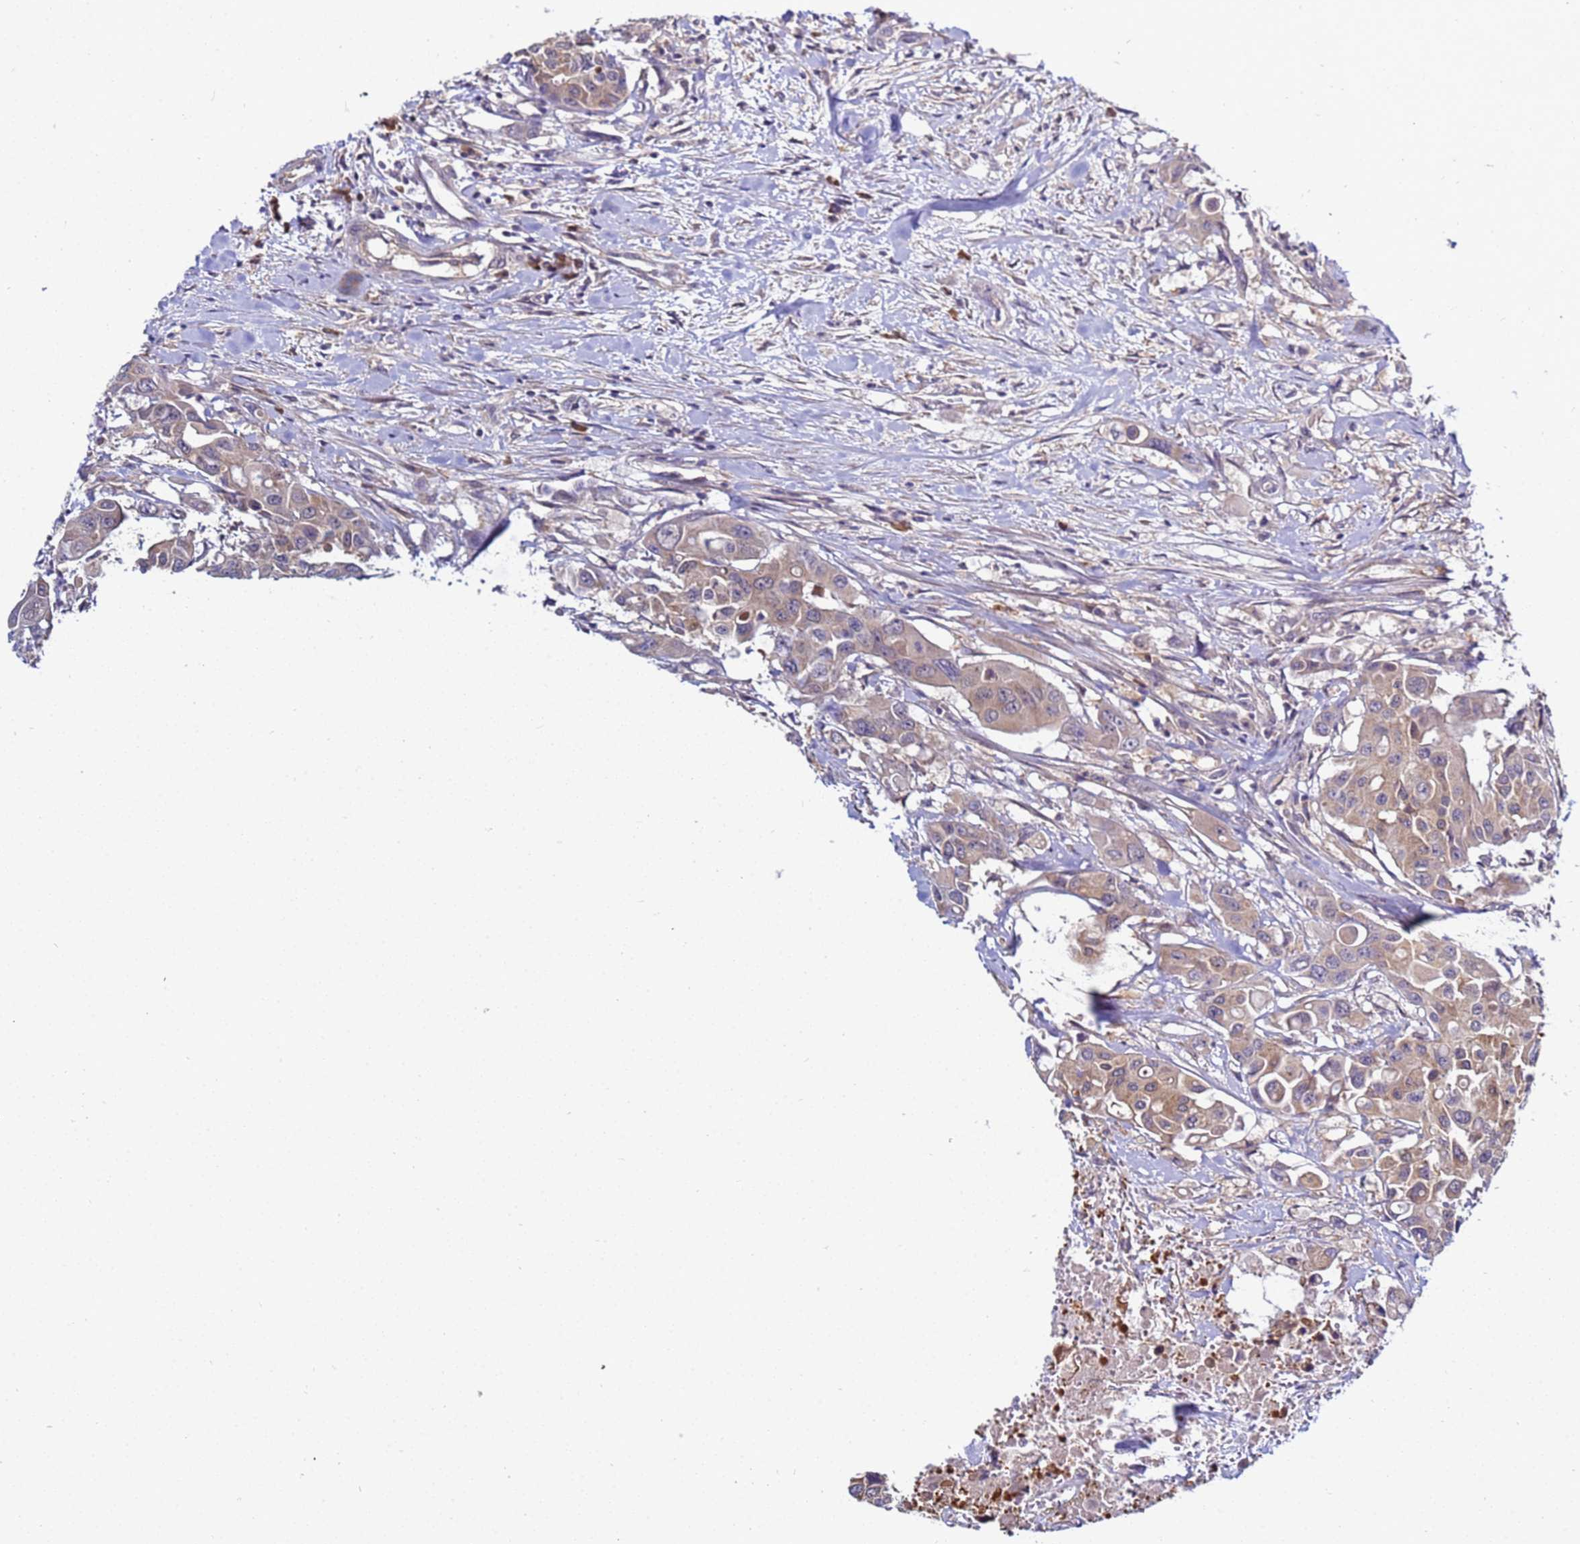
{"staining": {"intensity": "weak", "quantity": ">75%", "location": "cytoplasmic/membranous"}, "tissue": "colorectal cancer", "cell_type": "Tumor cells", "image_type": "cancer", "snomed": [{"axis": "morphology", "description": "Adenocarcinoma, NOS"}, {"axis": "topography", "description": "Colon"}], "caption": "Immunohistochemical staining of human colorectal adenocarcinoma demonstrates weak cytoplasmic/membranous protein expression in approximately >75% of tumor cells.", "gene": "NAXE", "patient": {"sex": "male", "age": 77}}